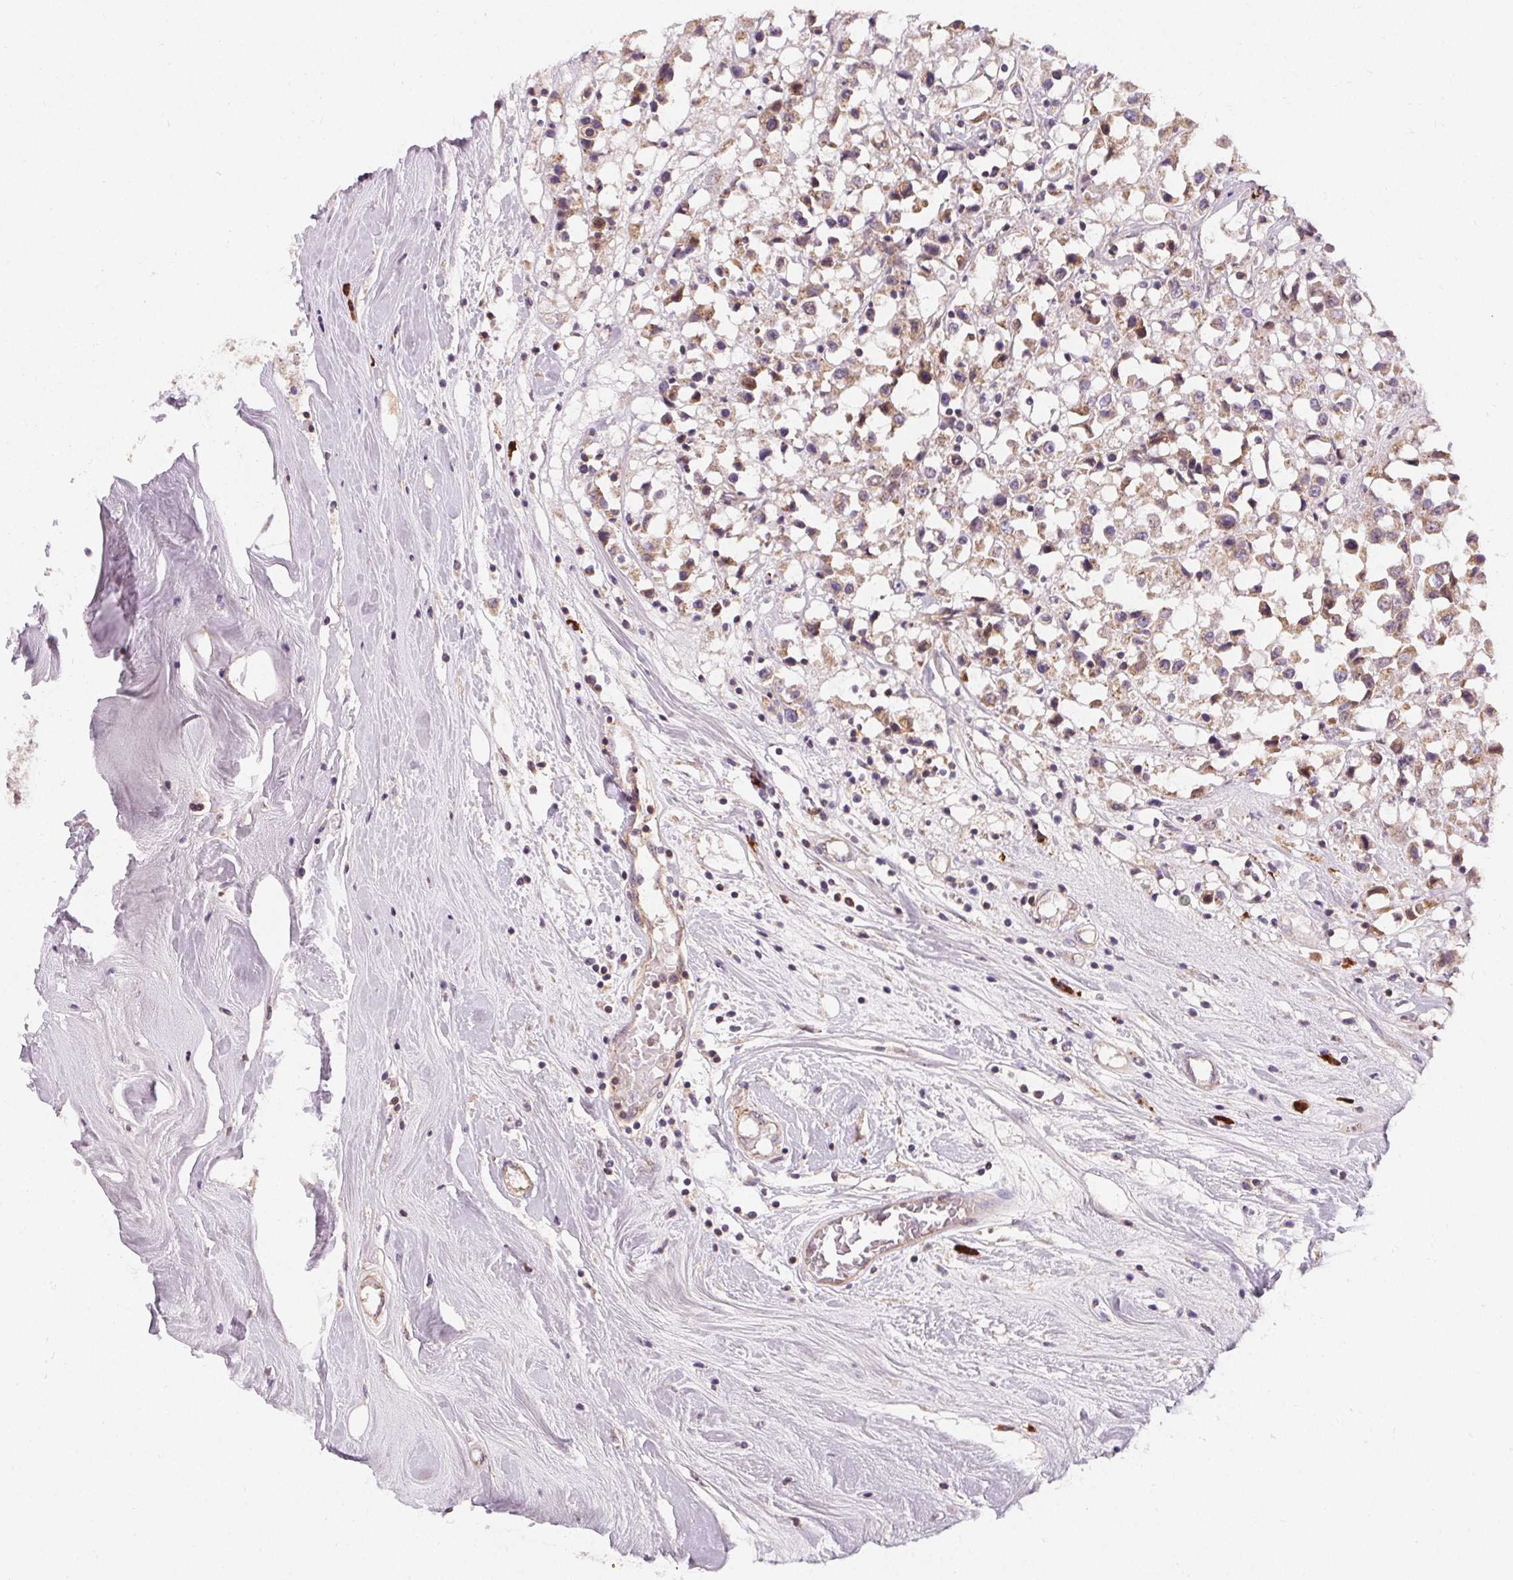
{"staining": {"intensity": "weak", "quantity": "25%-75%", "location": "cytoplasmic/membranous"}, "tissue": "breast cancer", "cell_type": "Tumor cells", "image_type": "cancer", "snomed": [{"axis": "morphology", "description": "Duct carcinoma"}, {"axis": "topography", "description": "Breast"}], "caption": "DAB immunohistochemical staining of breast cancer (infiltrating ductal carcinoma) demonstrates weak cytoplasmic/membranous protein expression in about 25%-75% of tumor cells. (IHC, brightfield microscopy, high magnification).", "gene": "APLP1", "patient": {"sex": "female", "age": 61}}